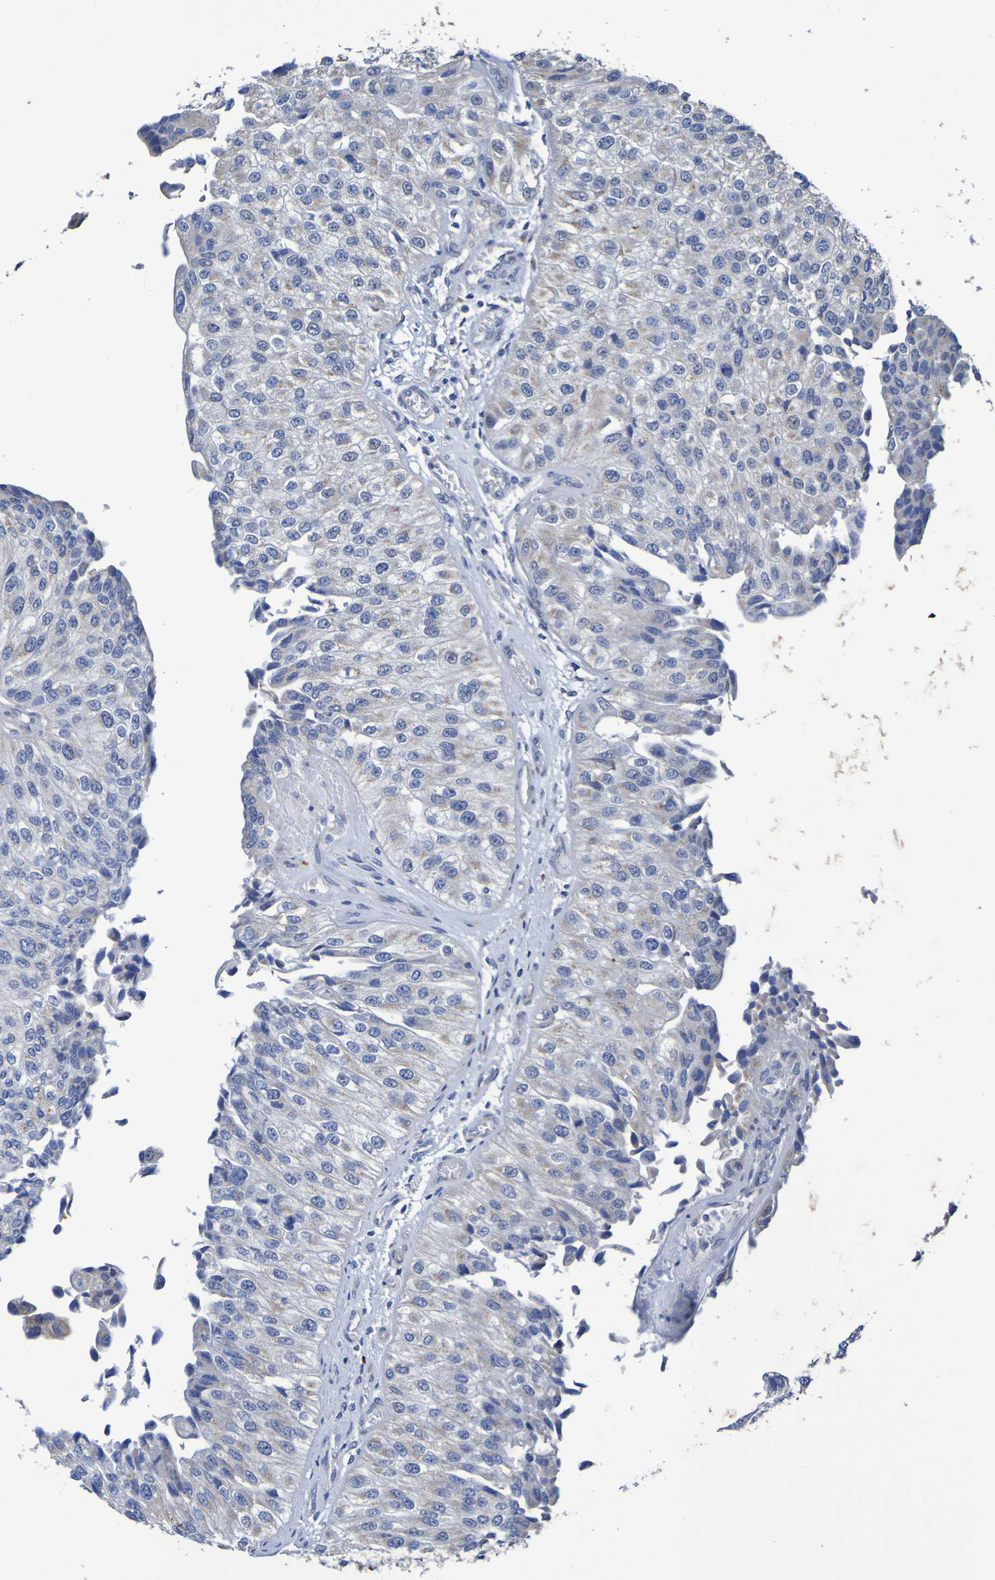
{"staining": {"intensity": "weak", "quantity": "25%-75%", "location": "cytoplasmic/membranous"}, "tissue": "urothelial cancer", "cell_type": "Tumor cells", "image_type": "cancer", "snomed": [{"axis": "morphology", "description": "Urothelial carcinoma, High grade"}, {"axis": "topography", "description": "Kidney"}, {"axis": "topography", "description": "Urinary bladder"}], "caption": "DAB (3,3'-diaminobenzidine) immunohistochemical staining of urothelial cancer exhibits weak cytoplasmic/membranous protein positivity in about 25%-75% of tumor cells.", "gene": "C11orf24", "patient": {"sex": "male", "age": 77}}